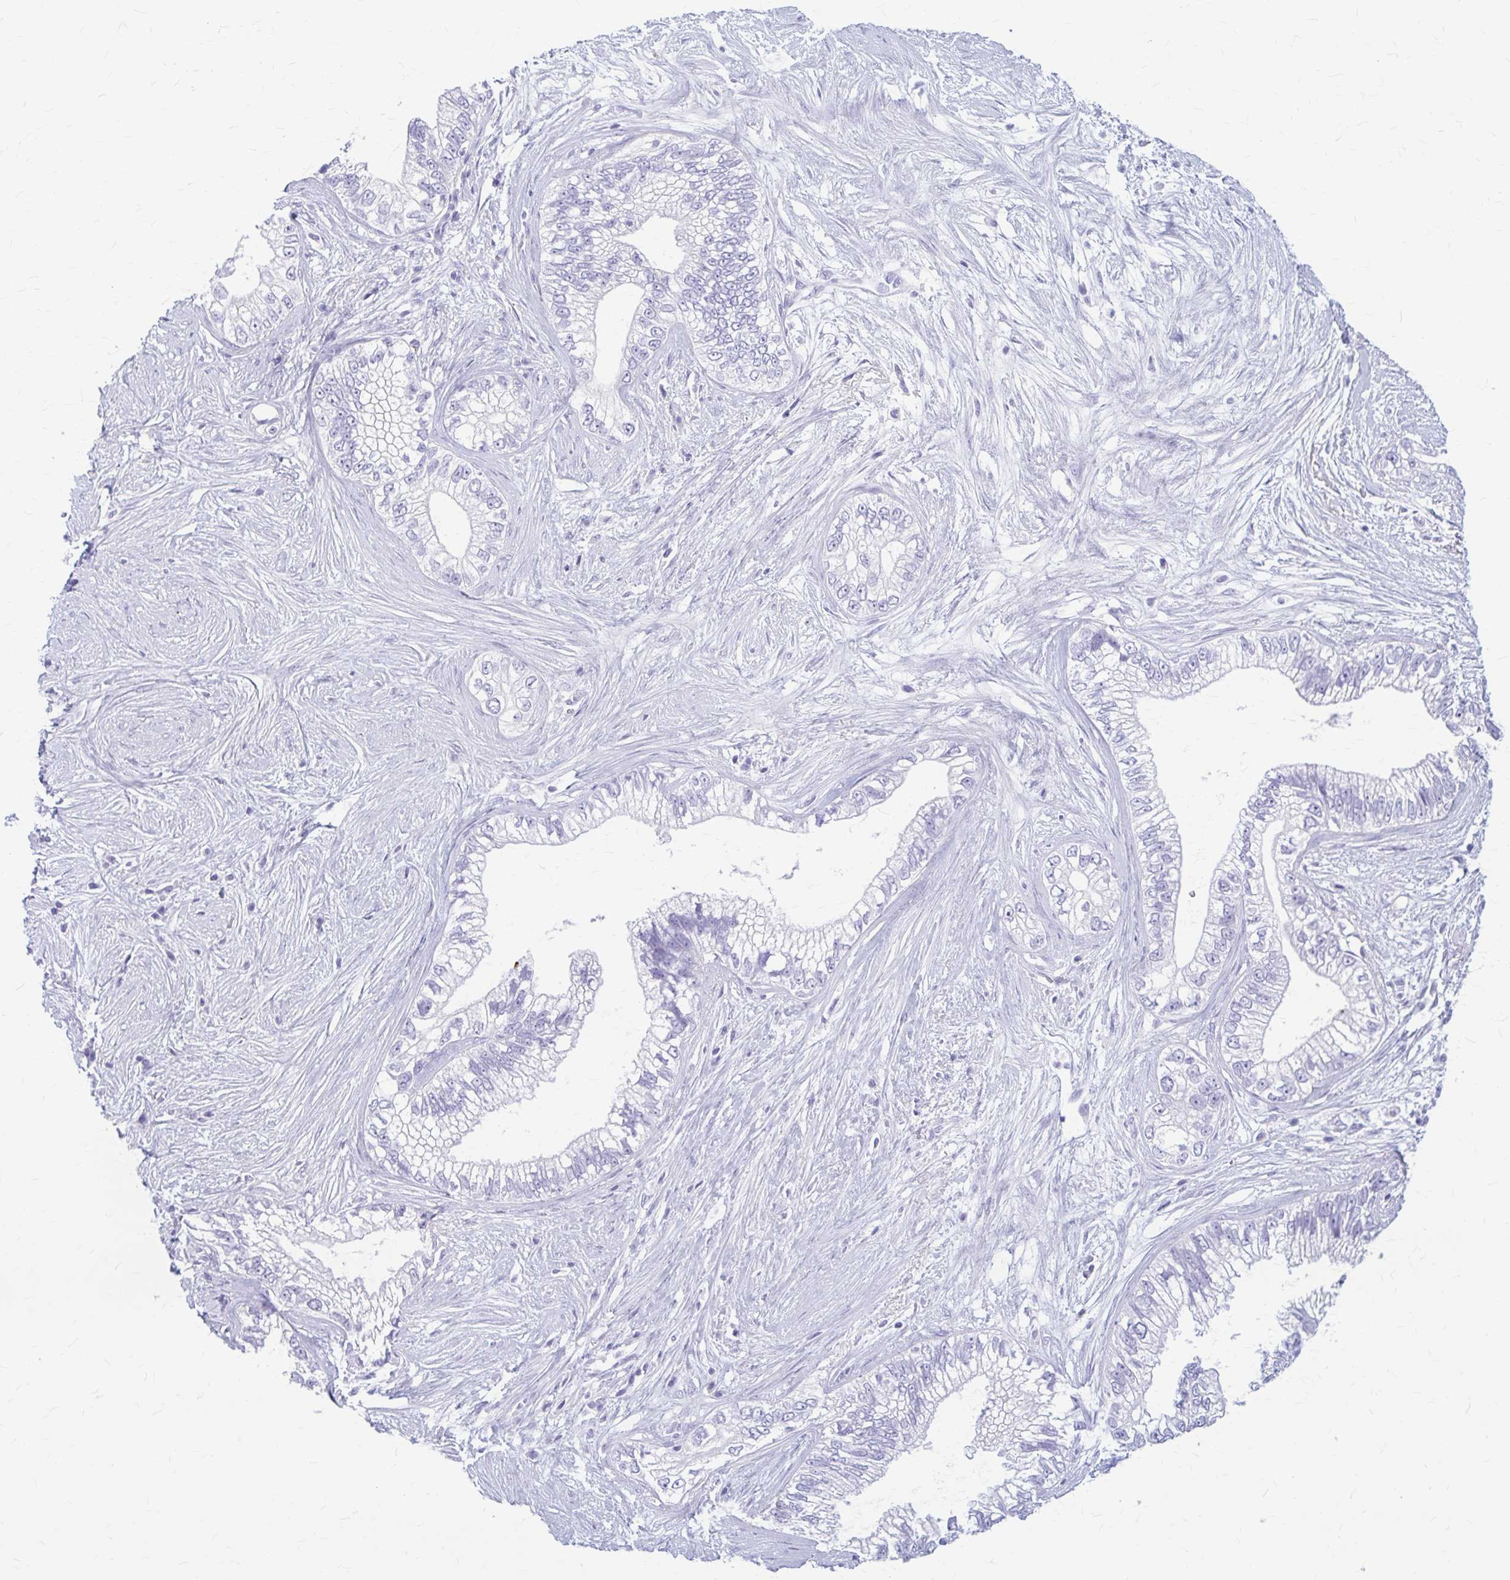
{"staining": {"intensity": "negative", "quantity": "none", "location": "none"}, "tissue": "pancreatic cancer", "cell_type": "Tumor cells", "image_type": "cancer", "snomed": [{"axis": "morphology", "description": "Adenocarcinoma, NOS"}, {"axis": "topography", "description": "Pancreas"}], "caption": "Micrograph shows no protein expression in tumor cells of pancreatic cancer tissue.", "gene": "KLHDC7A", "patient": {"sex": "male", "age": 70}}